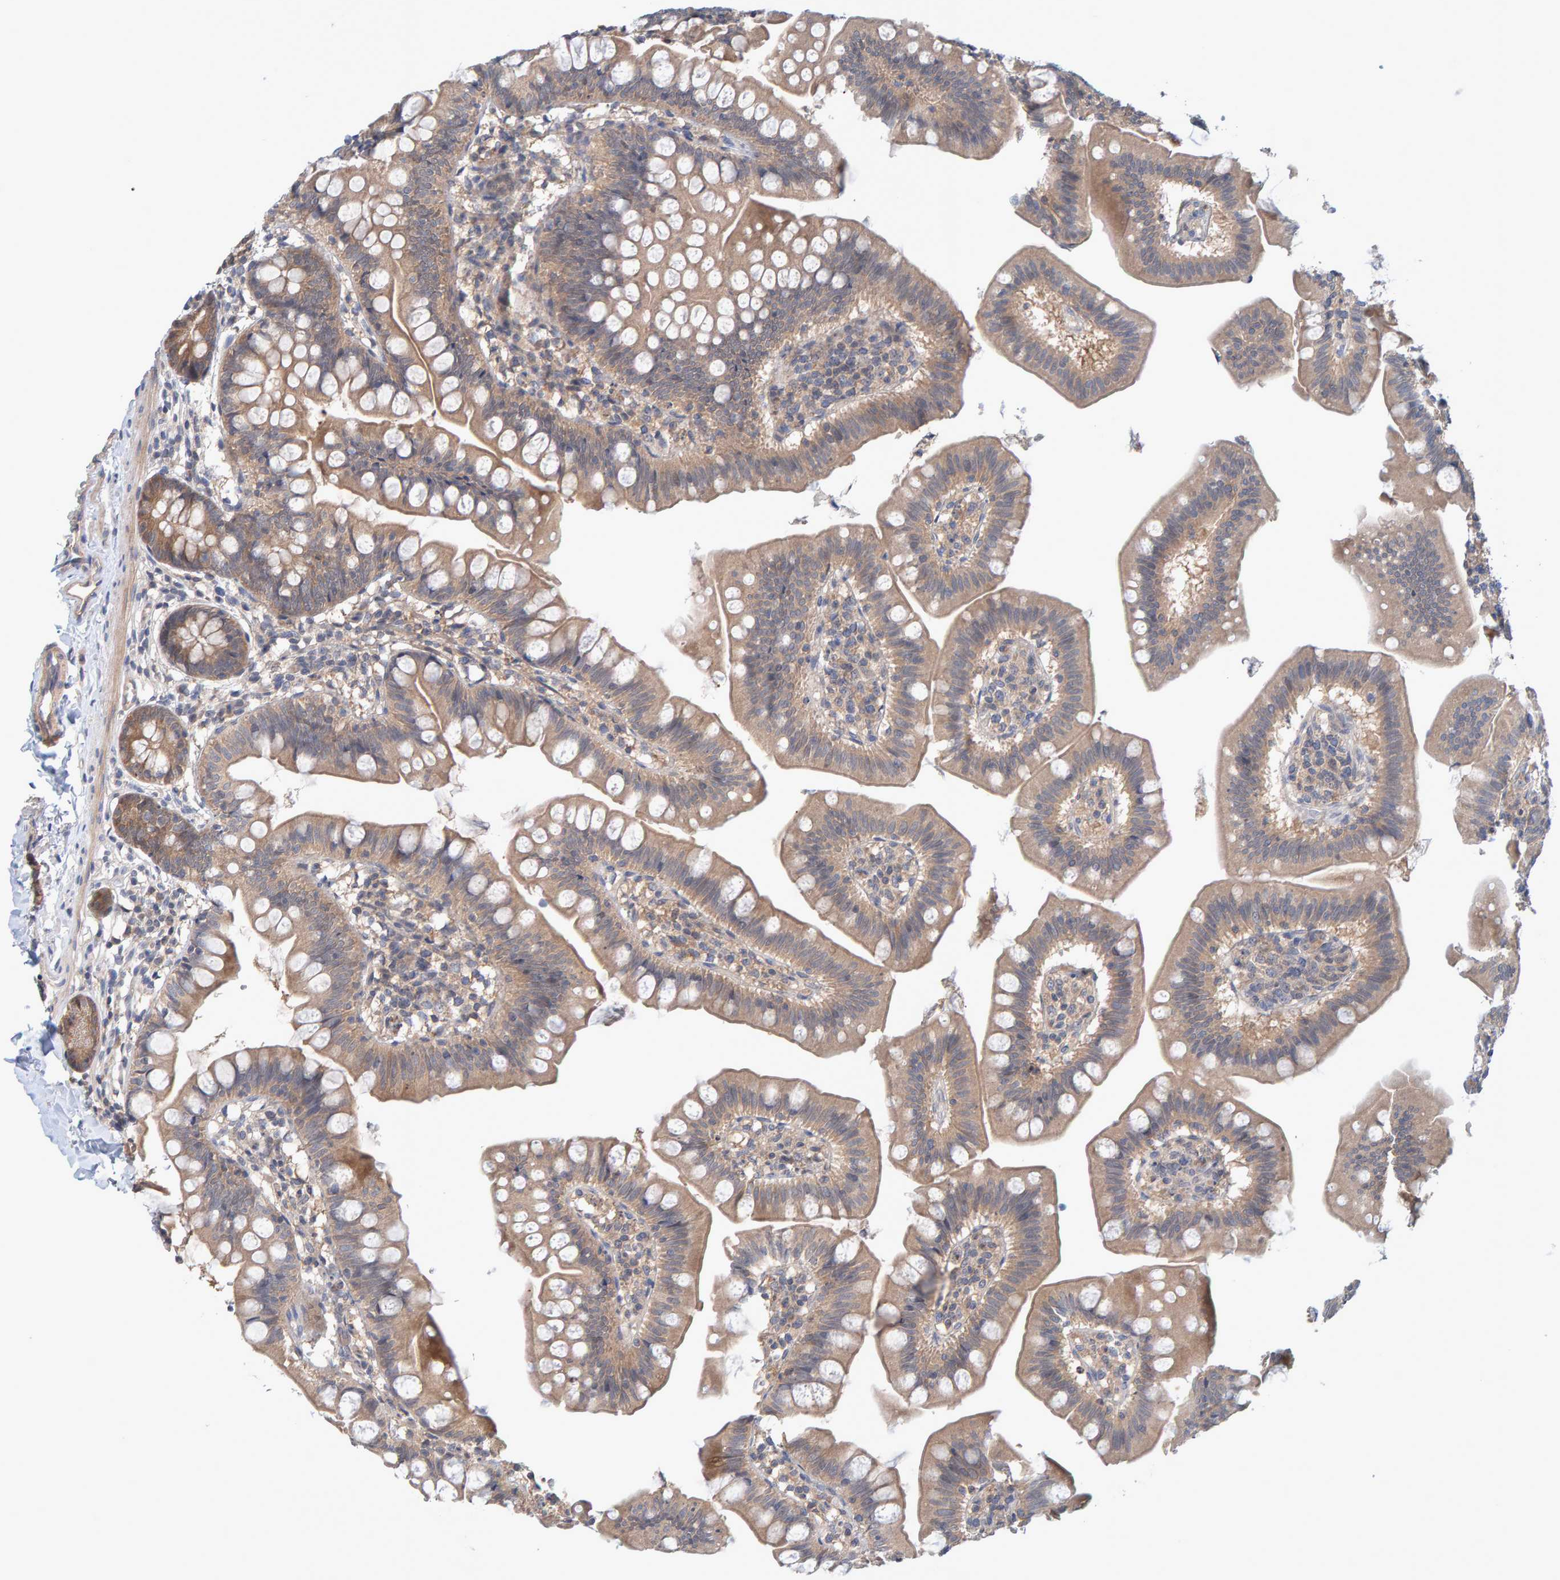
{"staining": {"intensity": "moderate", "quantity": ">75%", "location": "cytoplasmic/membranous"}, "tissue": "small intestine", "cell_type": "Glandular cells", "image_type": "normal", "snomed": [{"axis": "morphology", "description": "Normal tissue, NOS"}, {"axis": "topography", "description": "Small intestine"}], "caption": "Small intestine stained with DAB IHC shows medium levels of moderate cytoplasmic/membranous staining in about >75% of glandular cells.", "gene": "TATDN1", "patient": {"sex": "male", "age": 7}}